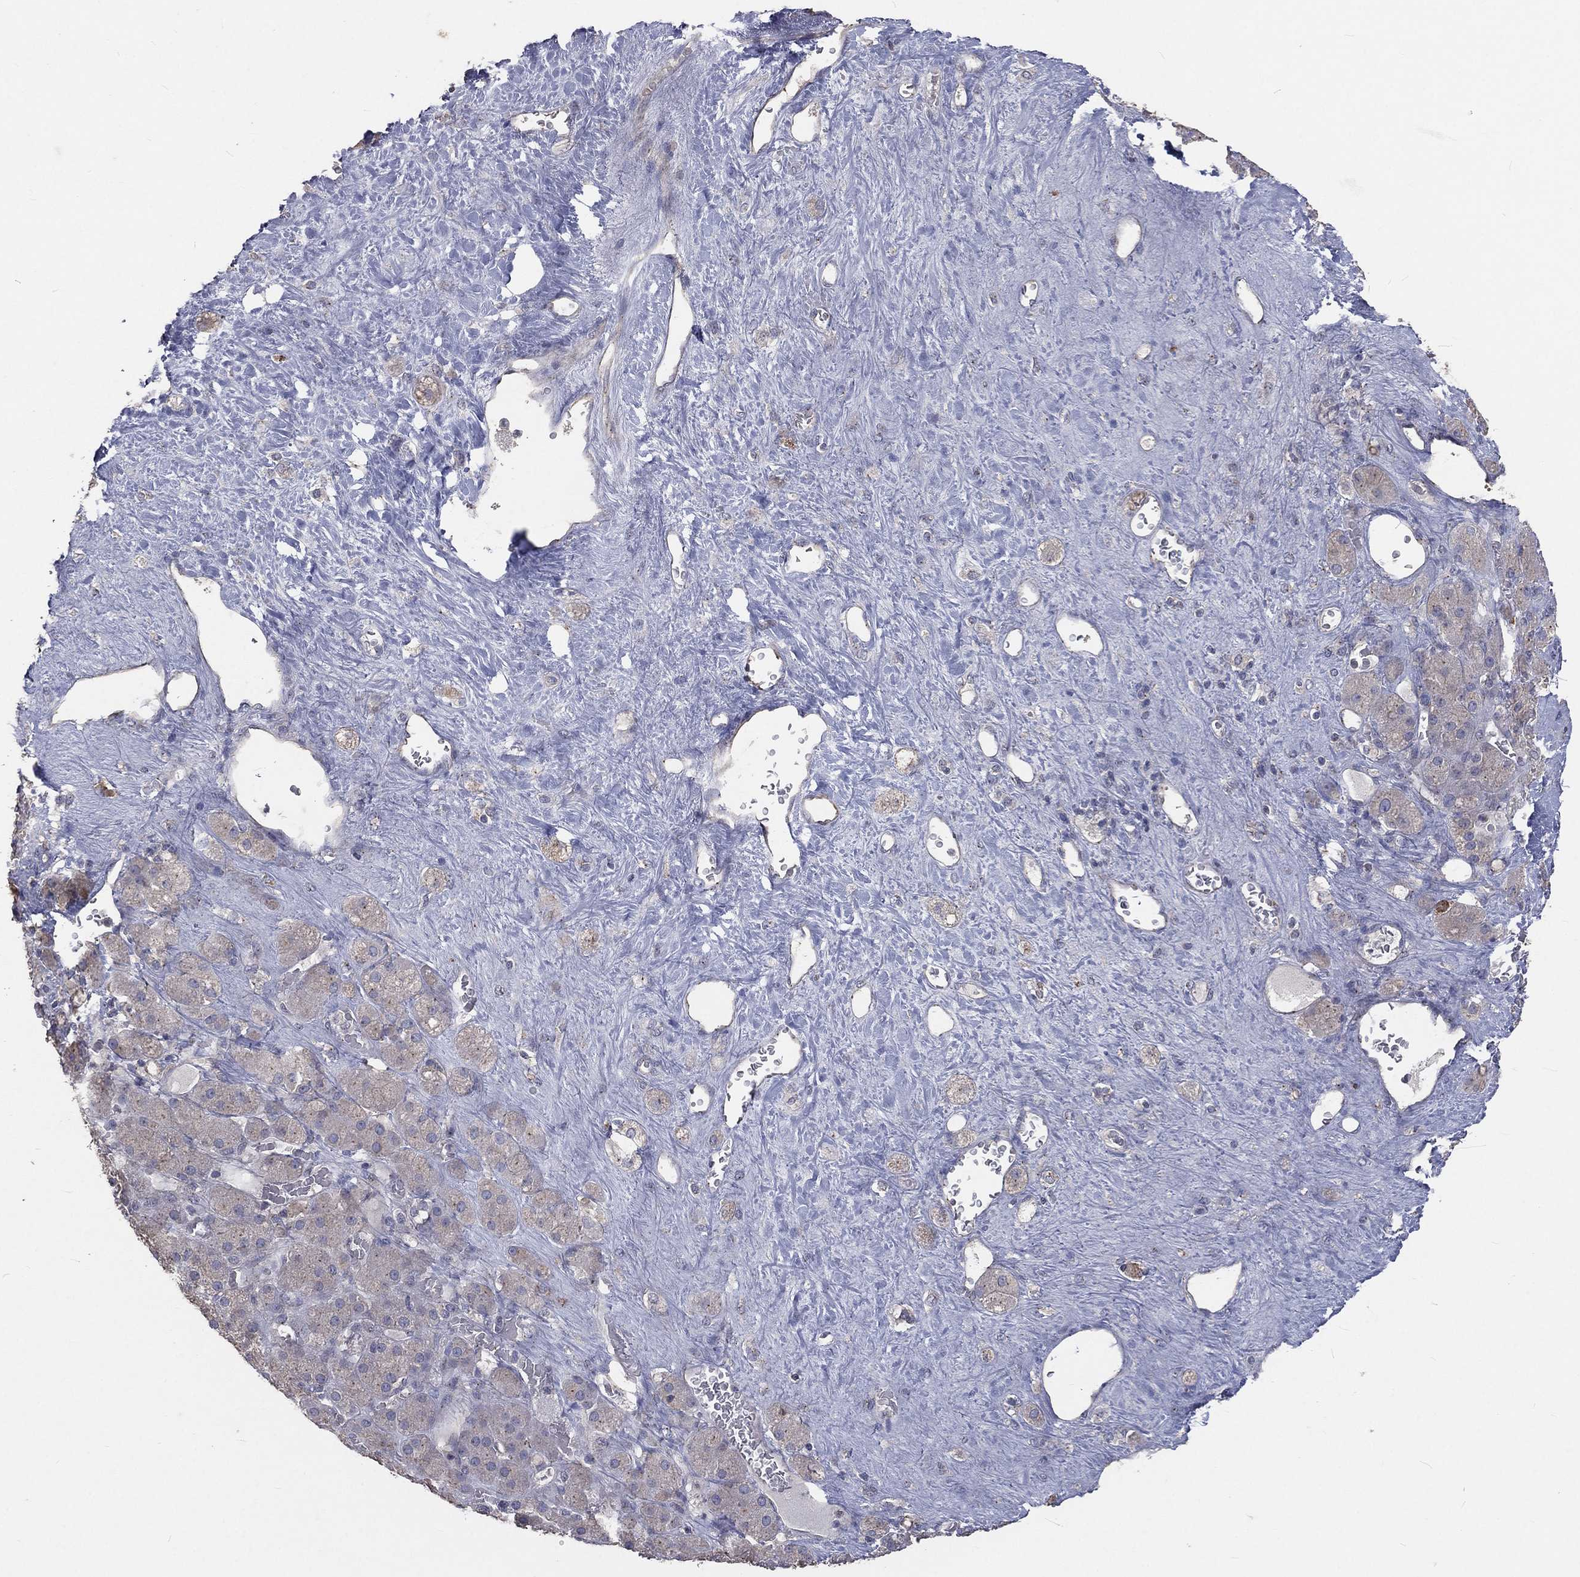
{"staining": {"intensity": "negative", "quantity": "none", "location": "none"}, "tissue": "adrenal gland", "cell_type": "Glandular cells", "image_type": "normal", "snomed": [{"axis": "morphology", "description": "Normal tissue, NOS"}, {"axis": "topography", "description": "Adrenal gland"}], "caption": "Immunohistochemistry (IHC) photomicrograph of normal adrenal gland: adrenal gland stained with DAB (3,3'-diaminobenzidine) displays no significant protein positivity in glandular cells.", "gene": "CROCC", "patient": {"sex": "male", "age": 70}}